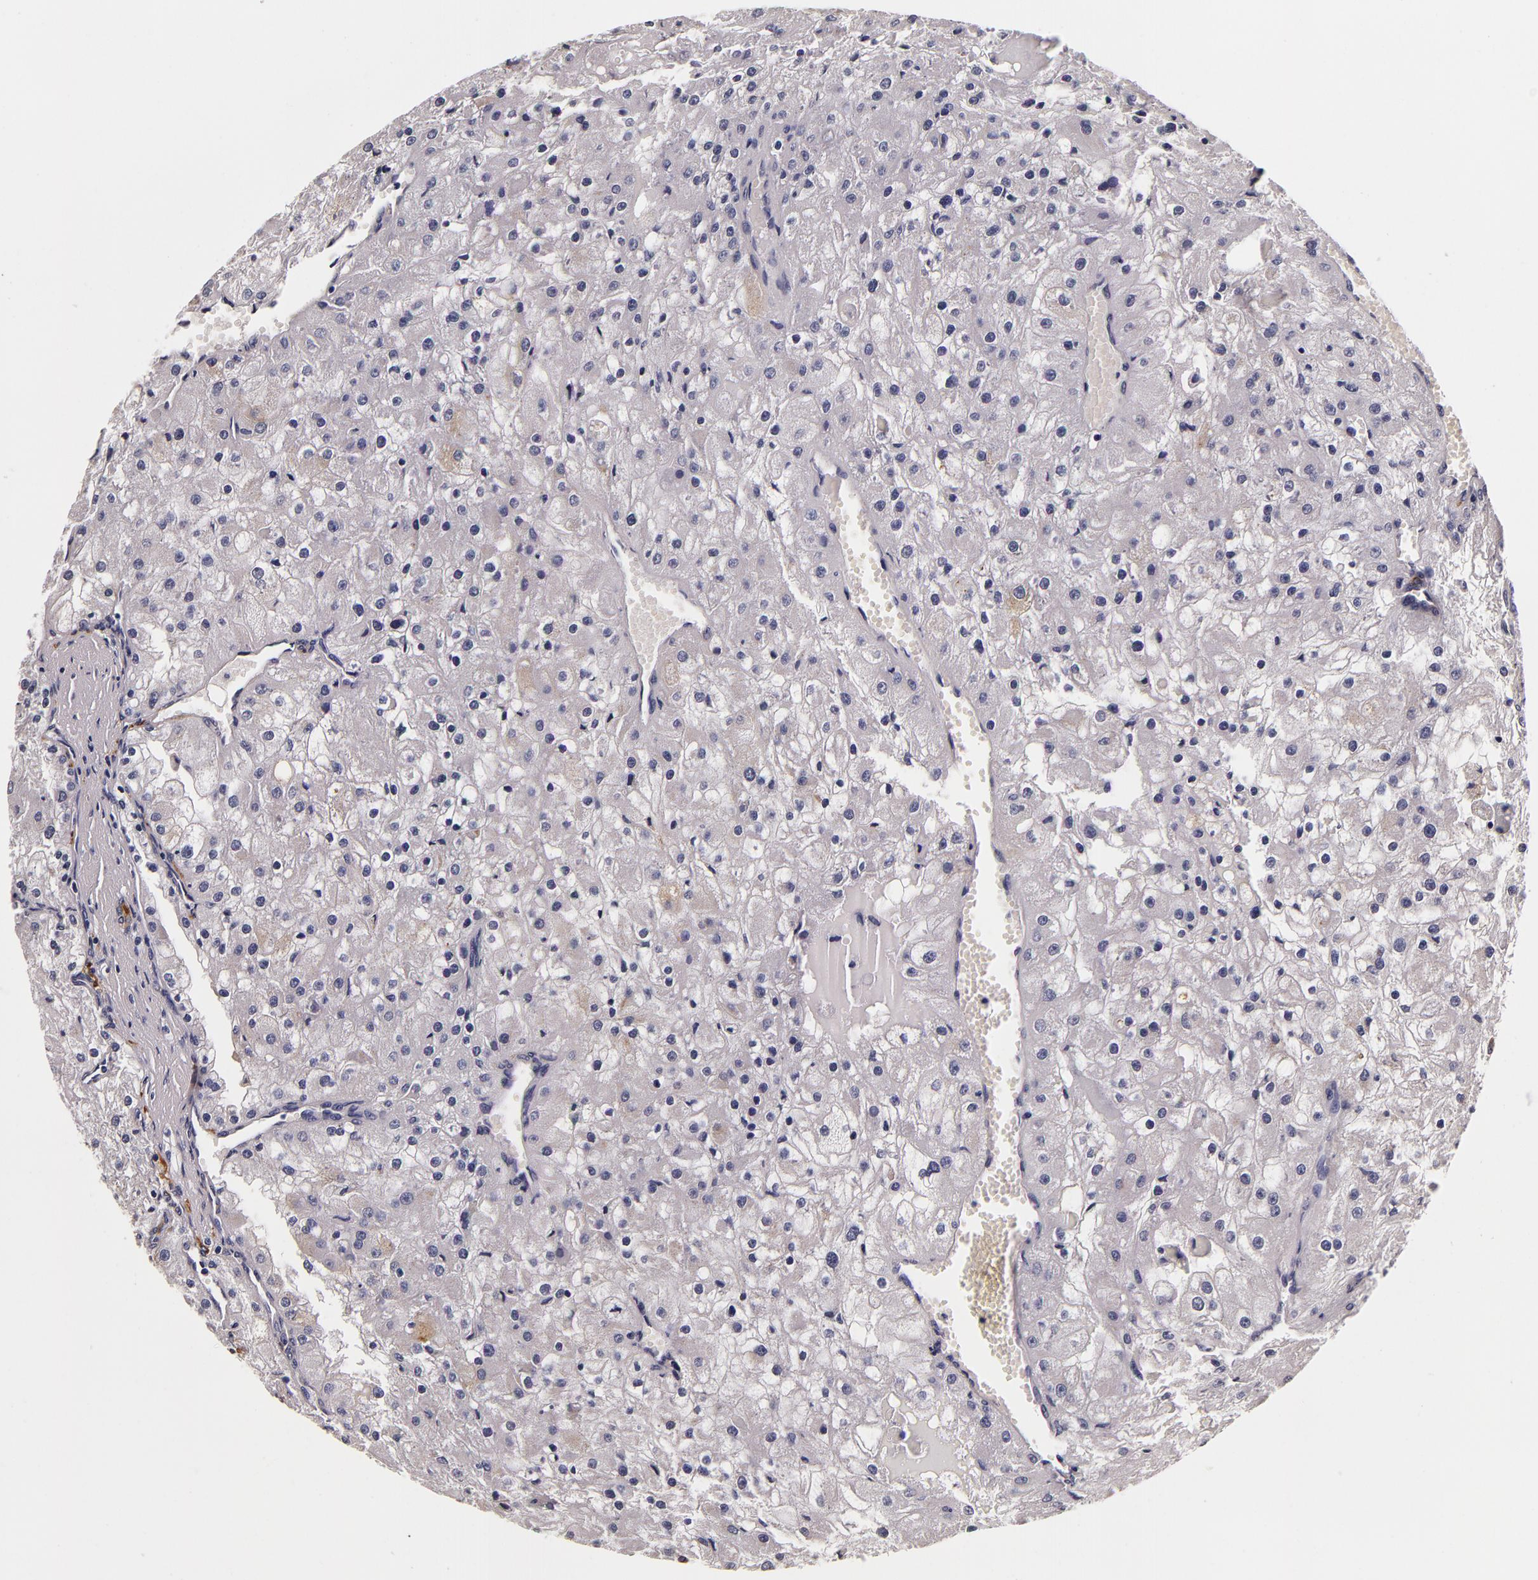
{"staining": {"intensity": "negative", "quantity": "none", "location": "none"}, "tissue": "renal cancer", "cell_type": "Tumor cells", "image_type": "cancer", "snomed": [{"axis": "morphology", "description": "Adenocarcinoma, NOS"}, {"axis": "topography", "description": "Kidney"}], "caption": "DAB immunohistochemical staining of human renal cancer exhibits no significant positivity in tumor cells.", "gene": "LGALS3BP", "patient": {"sex": "female", "age": 74}}